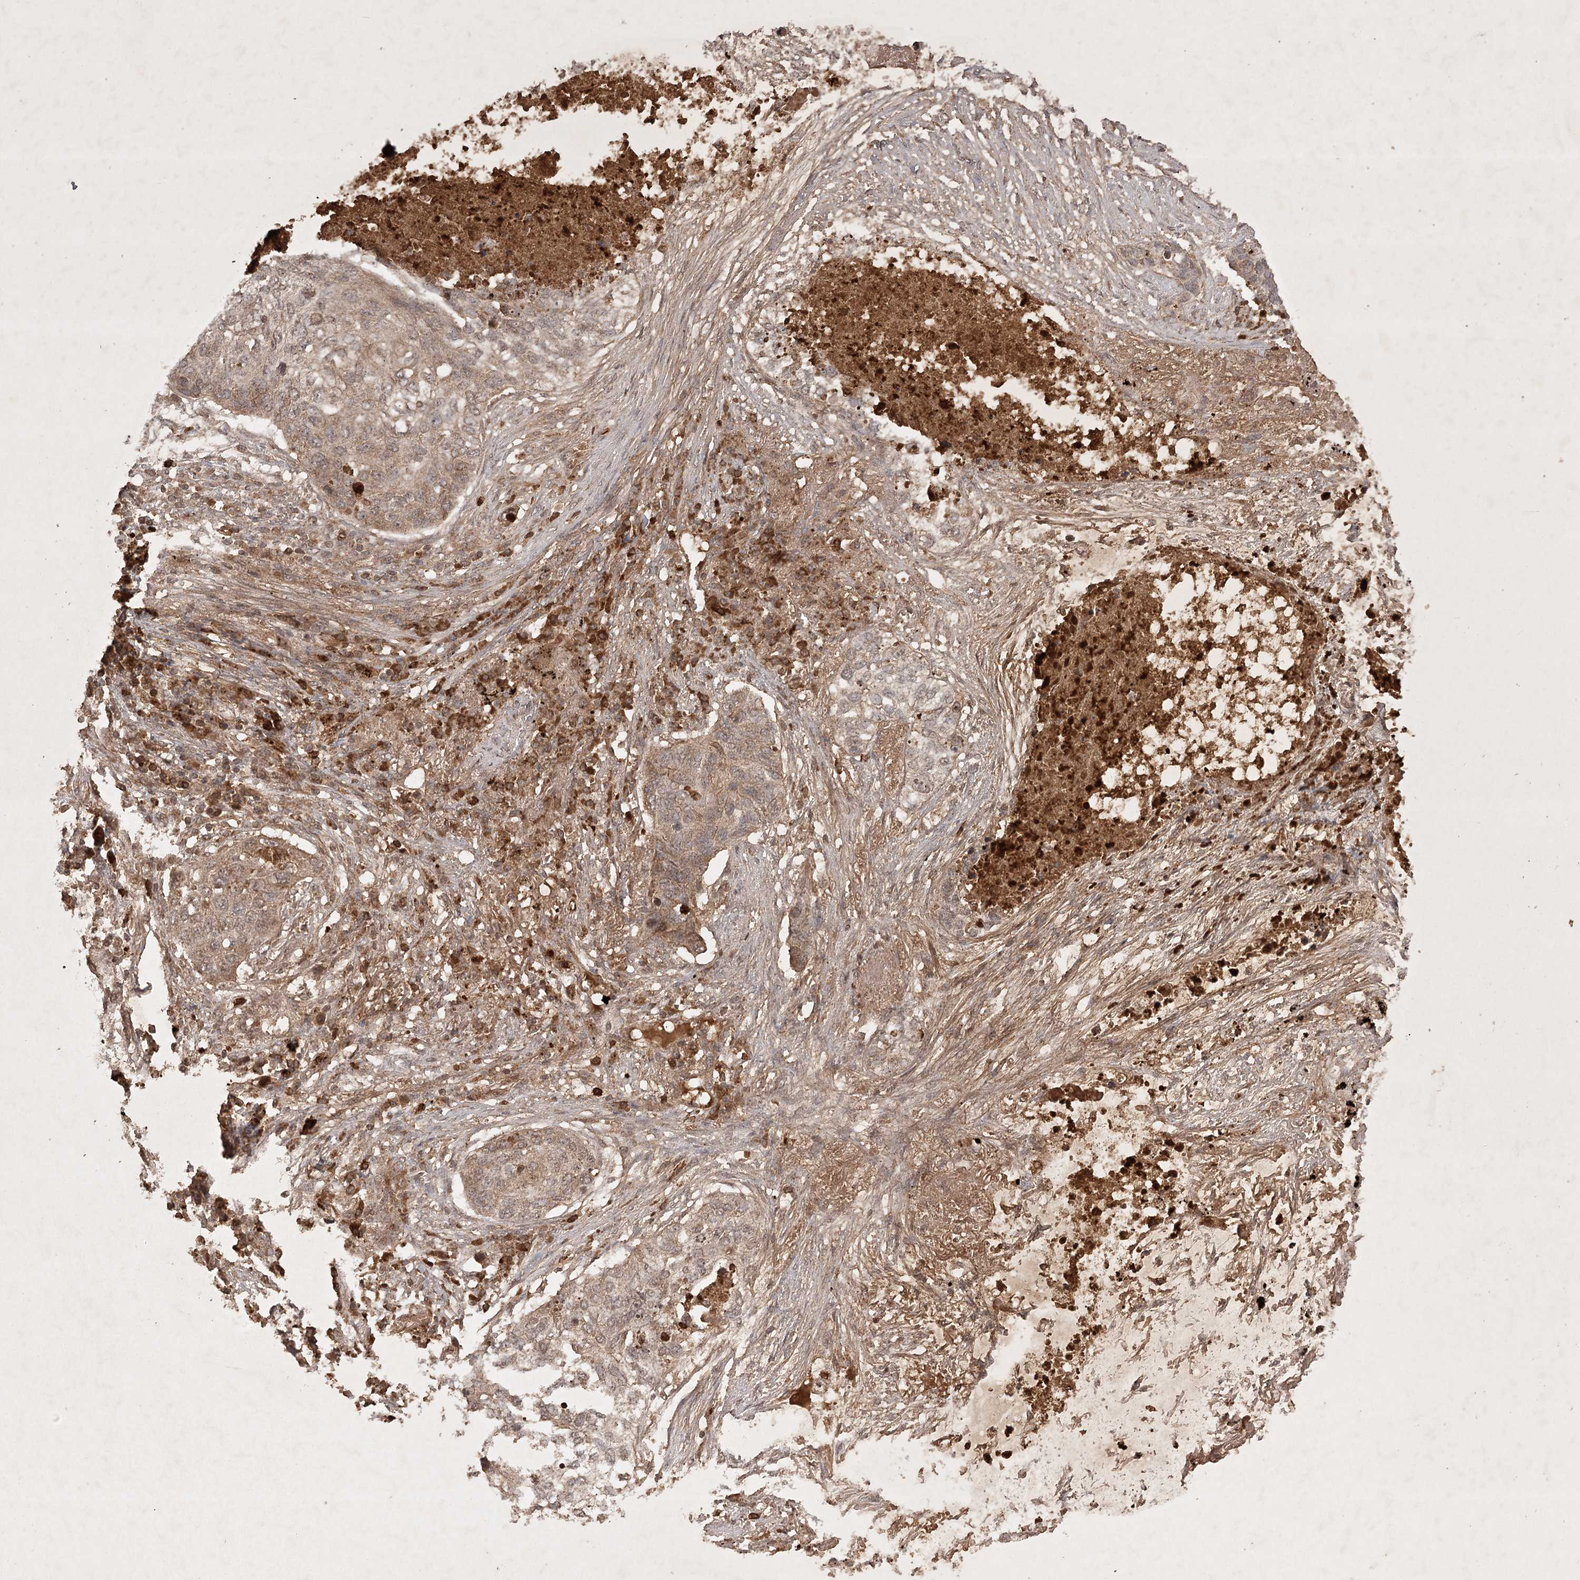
{"staining": {"intensity": "weak", "quantity": "<25%", "location": "cytoplasmic/membranous"}, "tissue": "lung cancer", "cell_type": "Tumor cells", "image_type": "cancer", "snomed": [{"axis": "morphology", "description": "Squamous cell carcinoma, NOS"}, {"axis": "topography", "description": "Lung"}], "caption": "Immunohistochemistry (IHC) photomicrograph of neoplastic tissue: squamous cell carcinoma (lung) stained with DAB (3,3'-diaminobenzidine) displays no significant protein staining in tumor cells.", "gene": "ARL13A", "patient": {"sex": "female", "age": 63}}